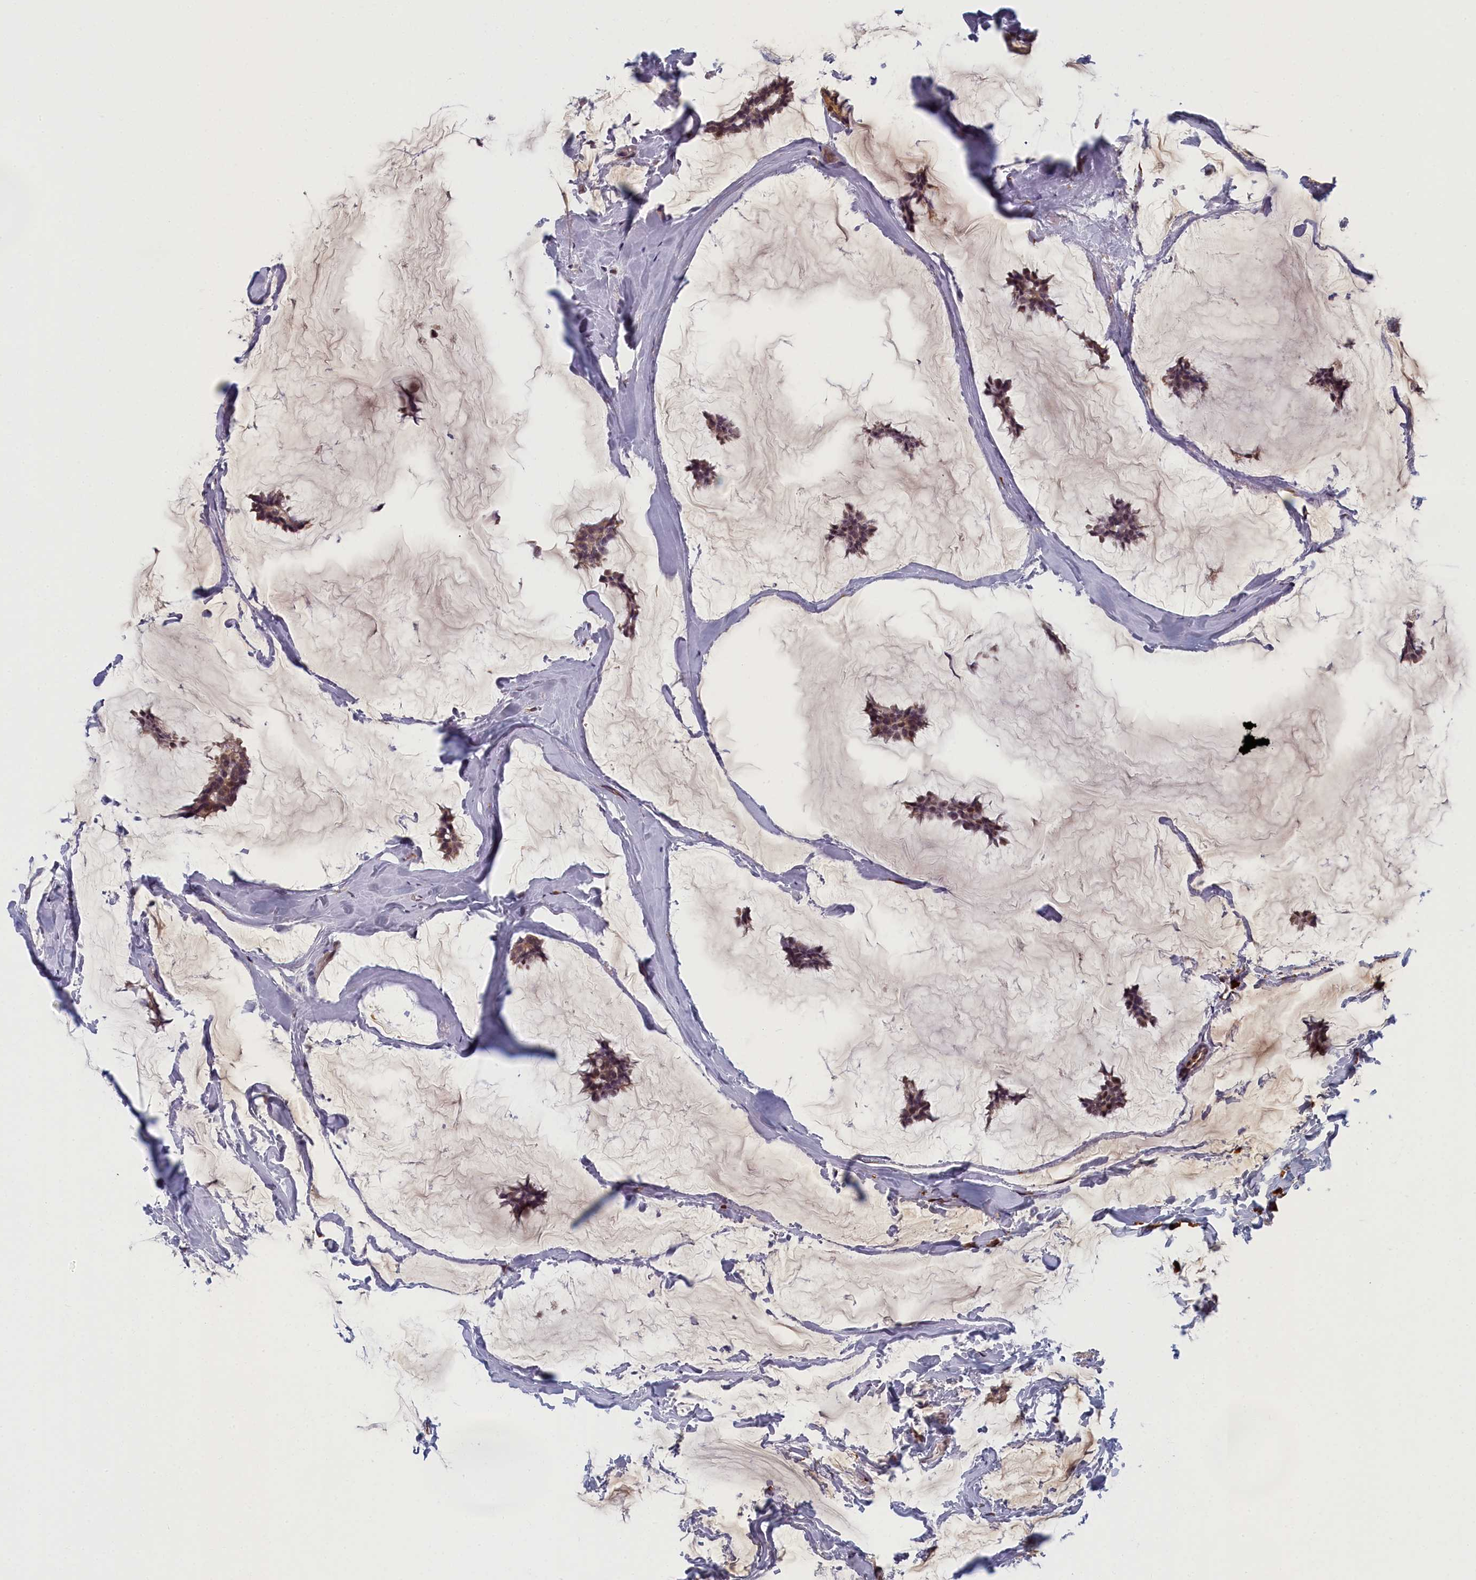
{"staining": {"intensity": "weak", "quantity": ">75%", "location": "cytoplasmic/membranous,nuclear"}, "tissue": "breast cancer", "cell_type": "Tumor cells", "image_type": "cancer", "snomed": [{"axis": "morphology", "description": "Duct carcinoma"}, {"axis": "topography", "description": "Breast"}], "caption": "Immunohistochemistry histopathology image of breast cancer stained for a protein (brown), which shows low levels of weak cytoplasmic/membranous and nuclear staining in approximately >75% of tumor cells.", "gene": "DNAJC17", "patient": {"sex": "female", "age": 93}}